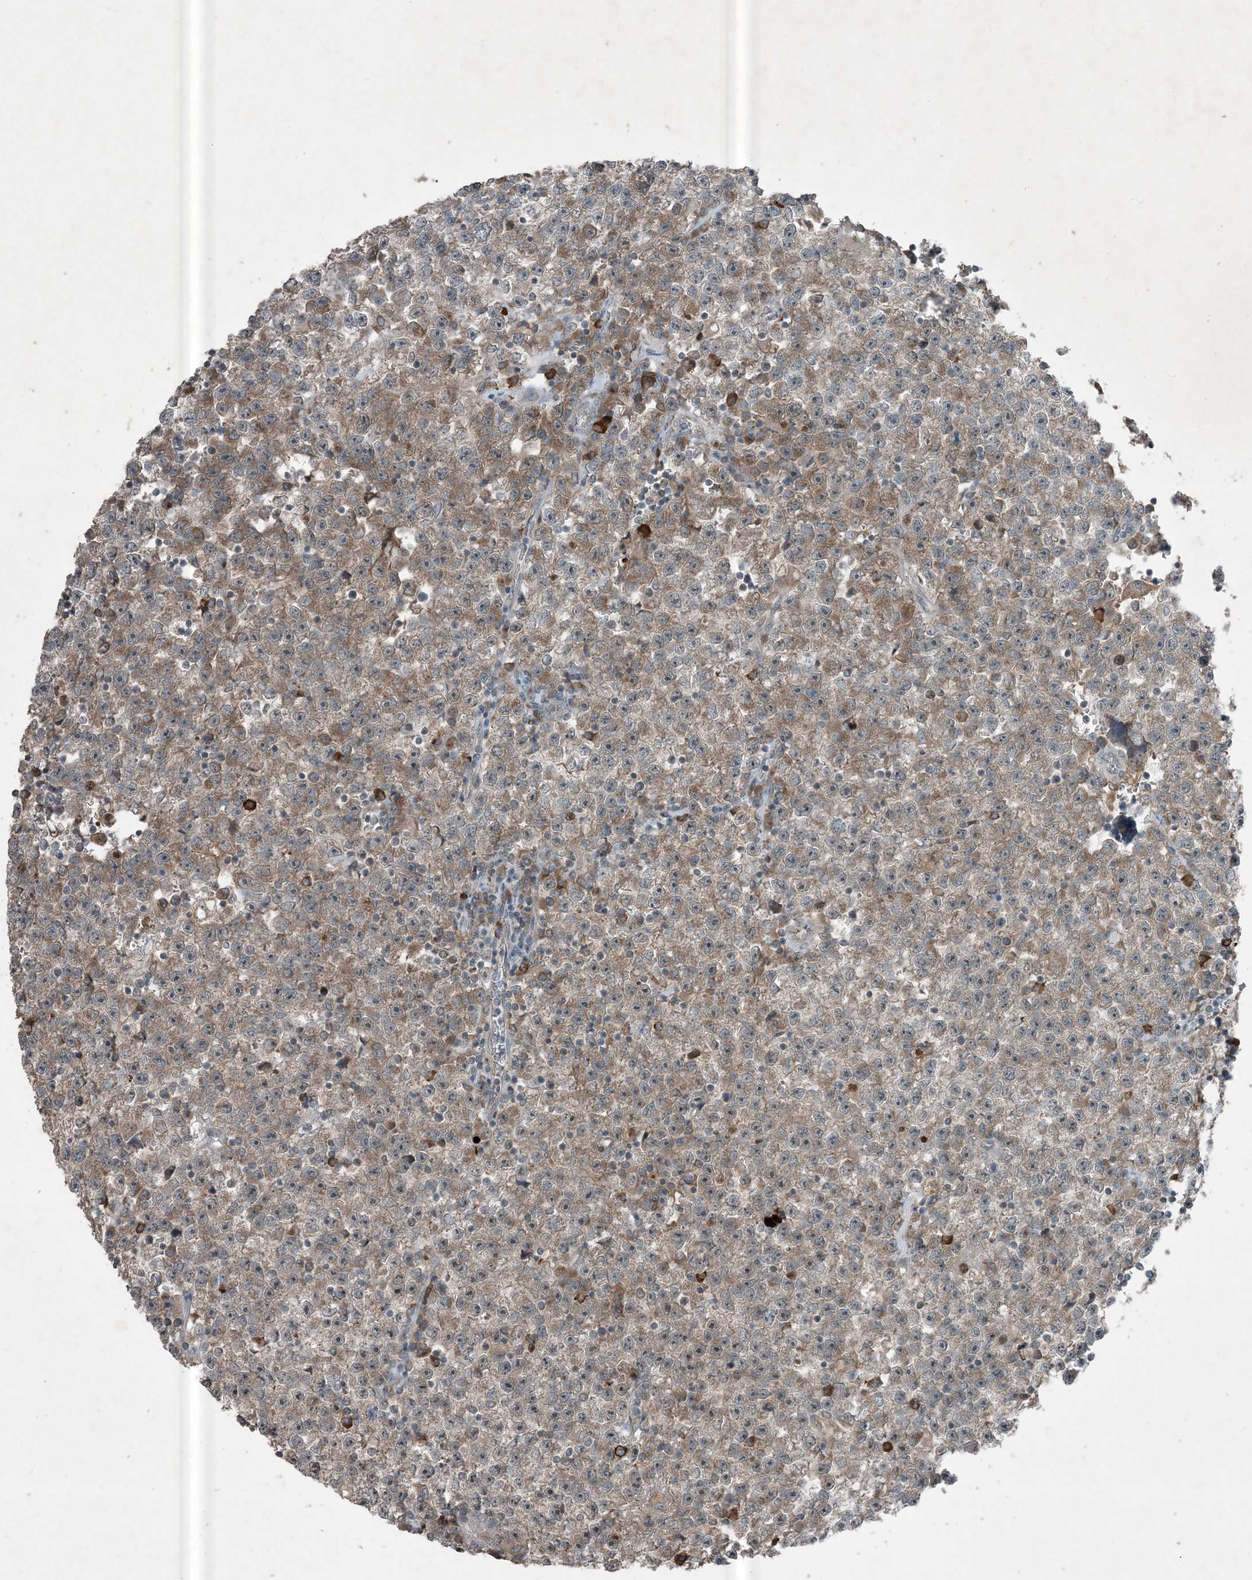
{"staining": {"intensity": "weak", "quantity": ">75%", "location": "cytoplasmic/membranous"}, "tissue": "testis cancer", "cell_type": "Tumor cells", "image_type": "cancer", "snomed": [{"axis": "morphology", "description": "Seminoma, NOS"}, {"axis": "topography", "description": "Testis"}], "caption": "An image of human testis seminoma stained for a protein demonstrates weak cytoplasmic/membranous brown staining in tumor cells.", "gene": "MDN1", "patient": {"sex": "male", "age": 22}}